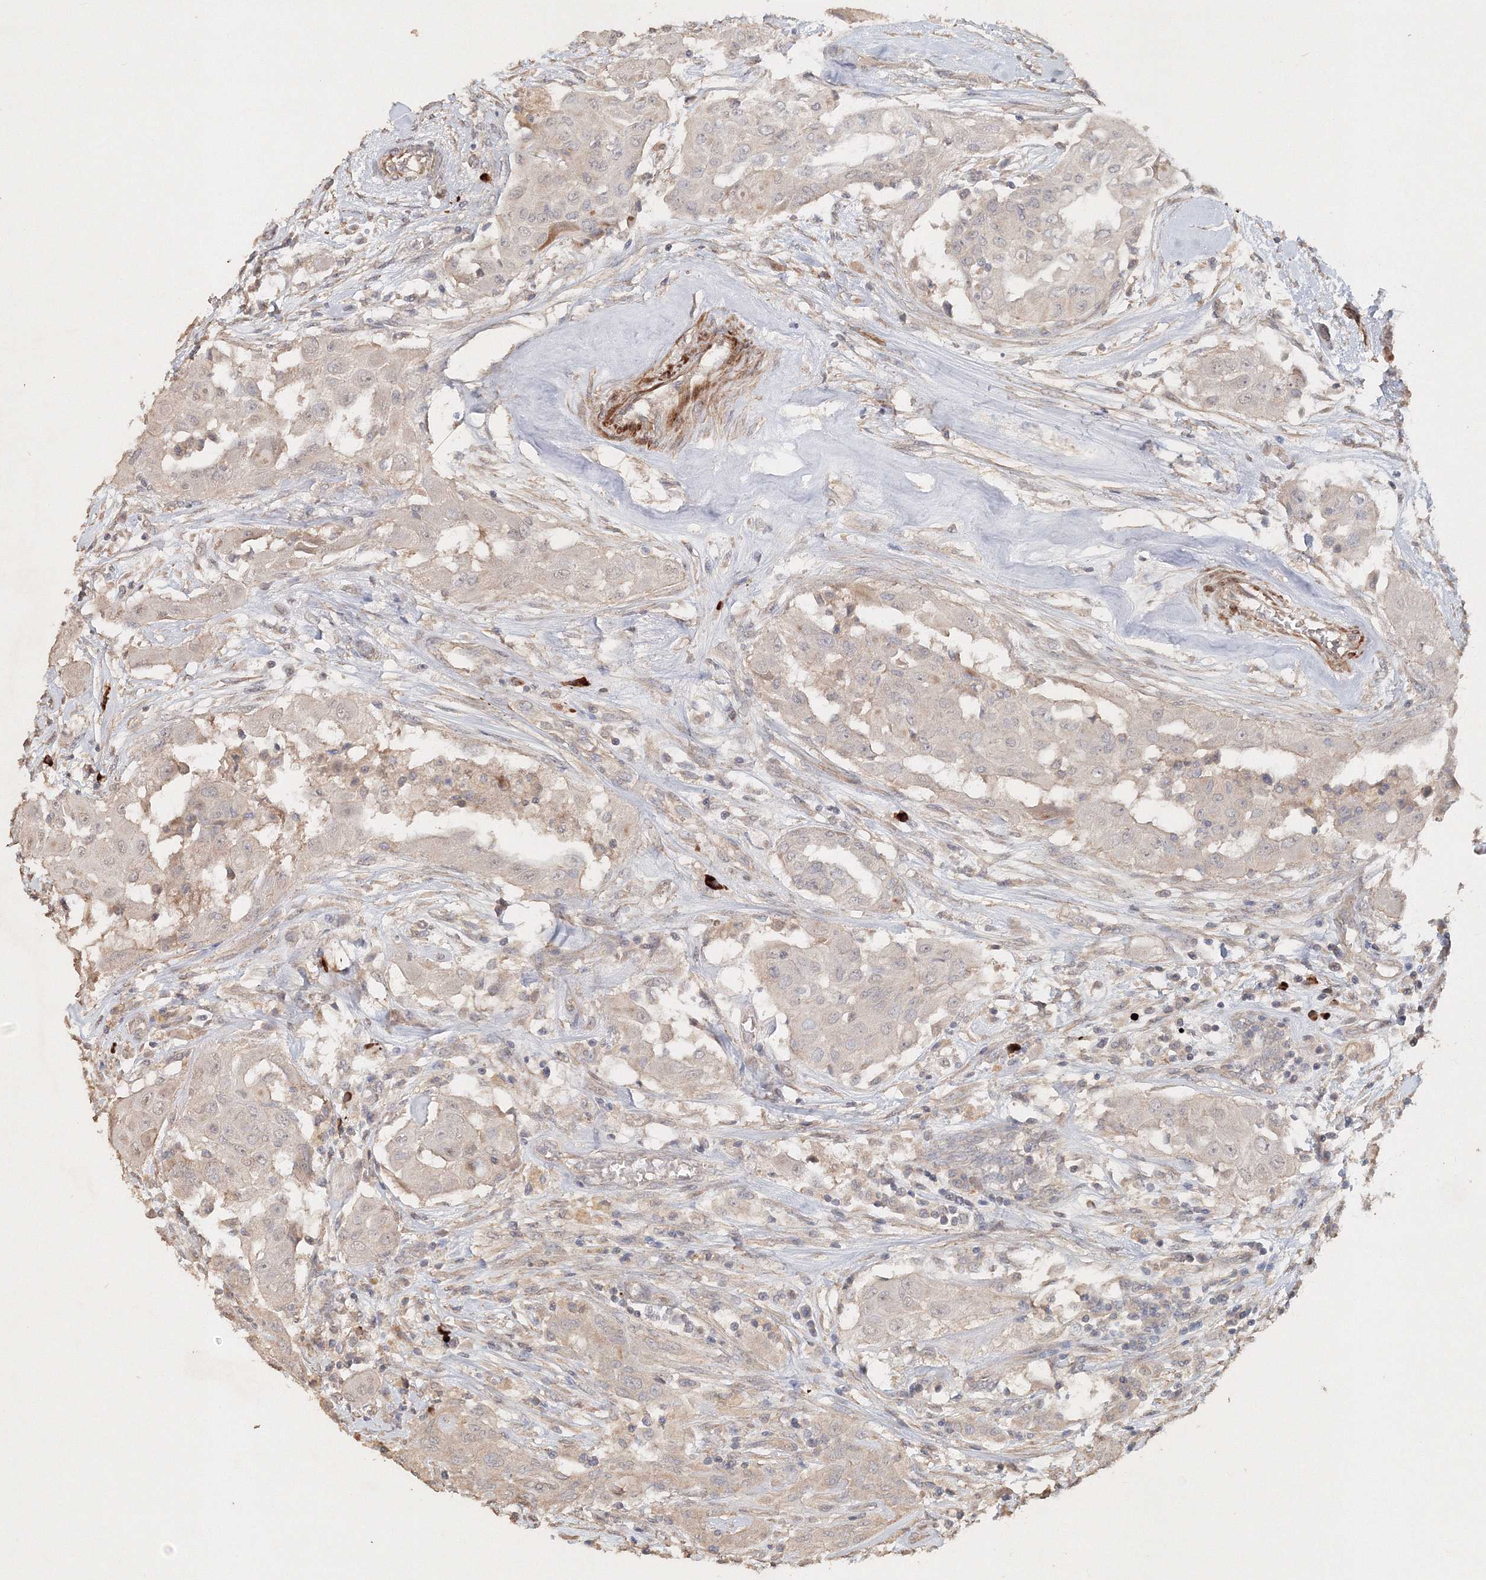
{"staining": {"intensity": "negative", "quantity": "none", "location": "none"}, "tissue": "thyroid cancer", "cell_type": "Tumor cells", "image_type": "cancer", "snomed": [{"axis": "morphology", "description": "Papillary adenocarcinoma, NOS"}, {"axis": "topography", "description": "Thyroid gland"}], "caption": "There is no significant expression in tumor cells of thyroid cancer. (DAB immunohistochemistry (IHC) with hematoxylin counter stain).", "gene": "NALF2", "patient": {"sex": "female", "age": 59}}